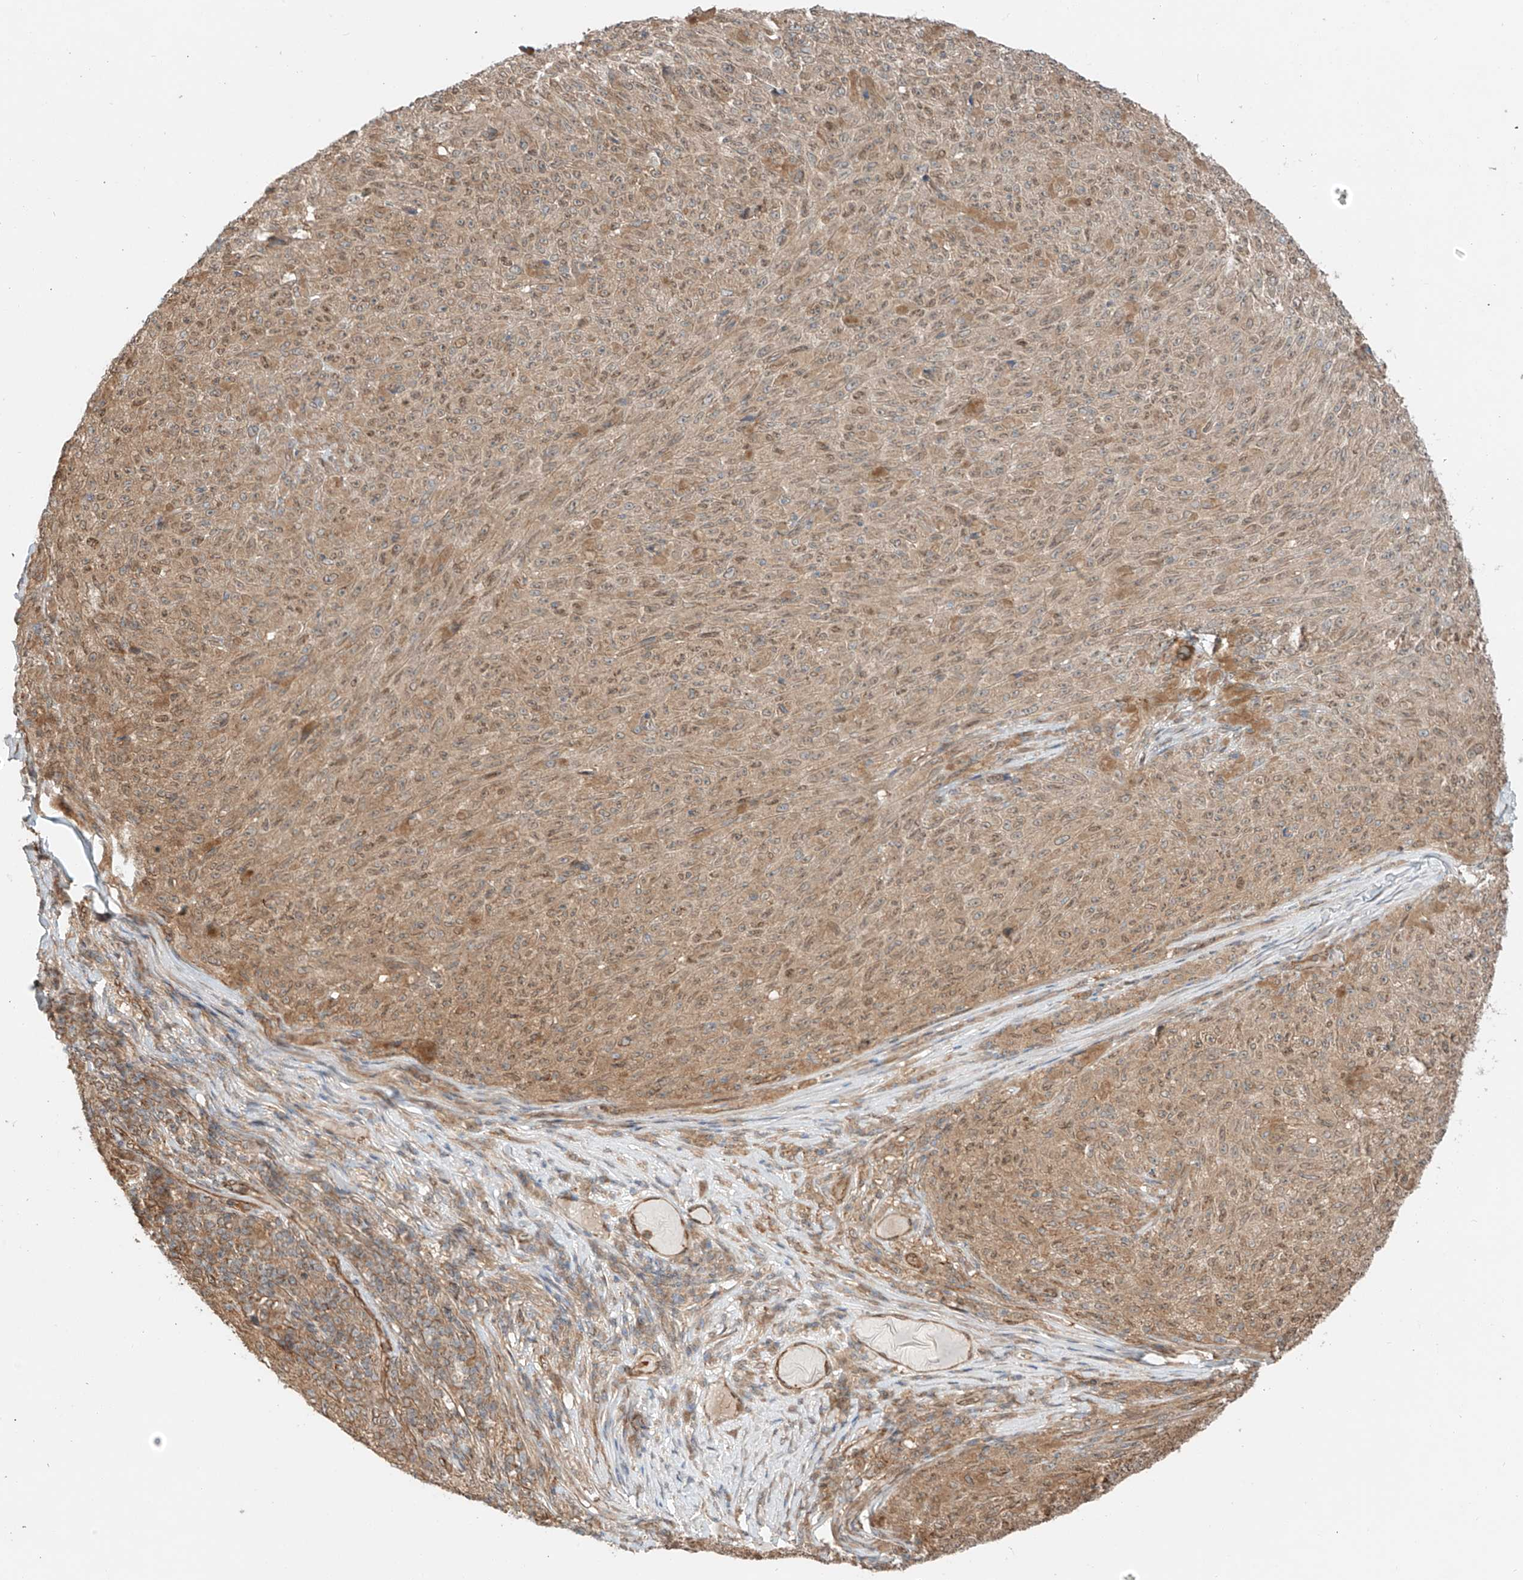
{"staining": {"intensity": "moderate", "quantity": ">75%", "location": "cytoplasmic/membranous"}, "tissue": "melanoma", "cell_type": "Tumor cells", "image_type": "cancer", "snomed": [{"axis": "morphology", "description": "Malignant melanoma, NOS"}, {"axis": "topography", "description": "Skin"}], "caption": "Malignant melanoma stained for a protein (brown) shows moderate cytoplasmic/membranous positive staining in approximately >75% of tumor cells.", "gene": "CEP162", "patient": {"sex": "female", "age": 82}}